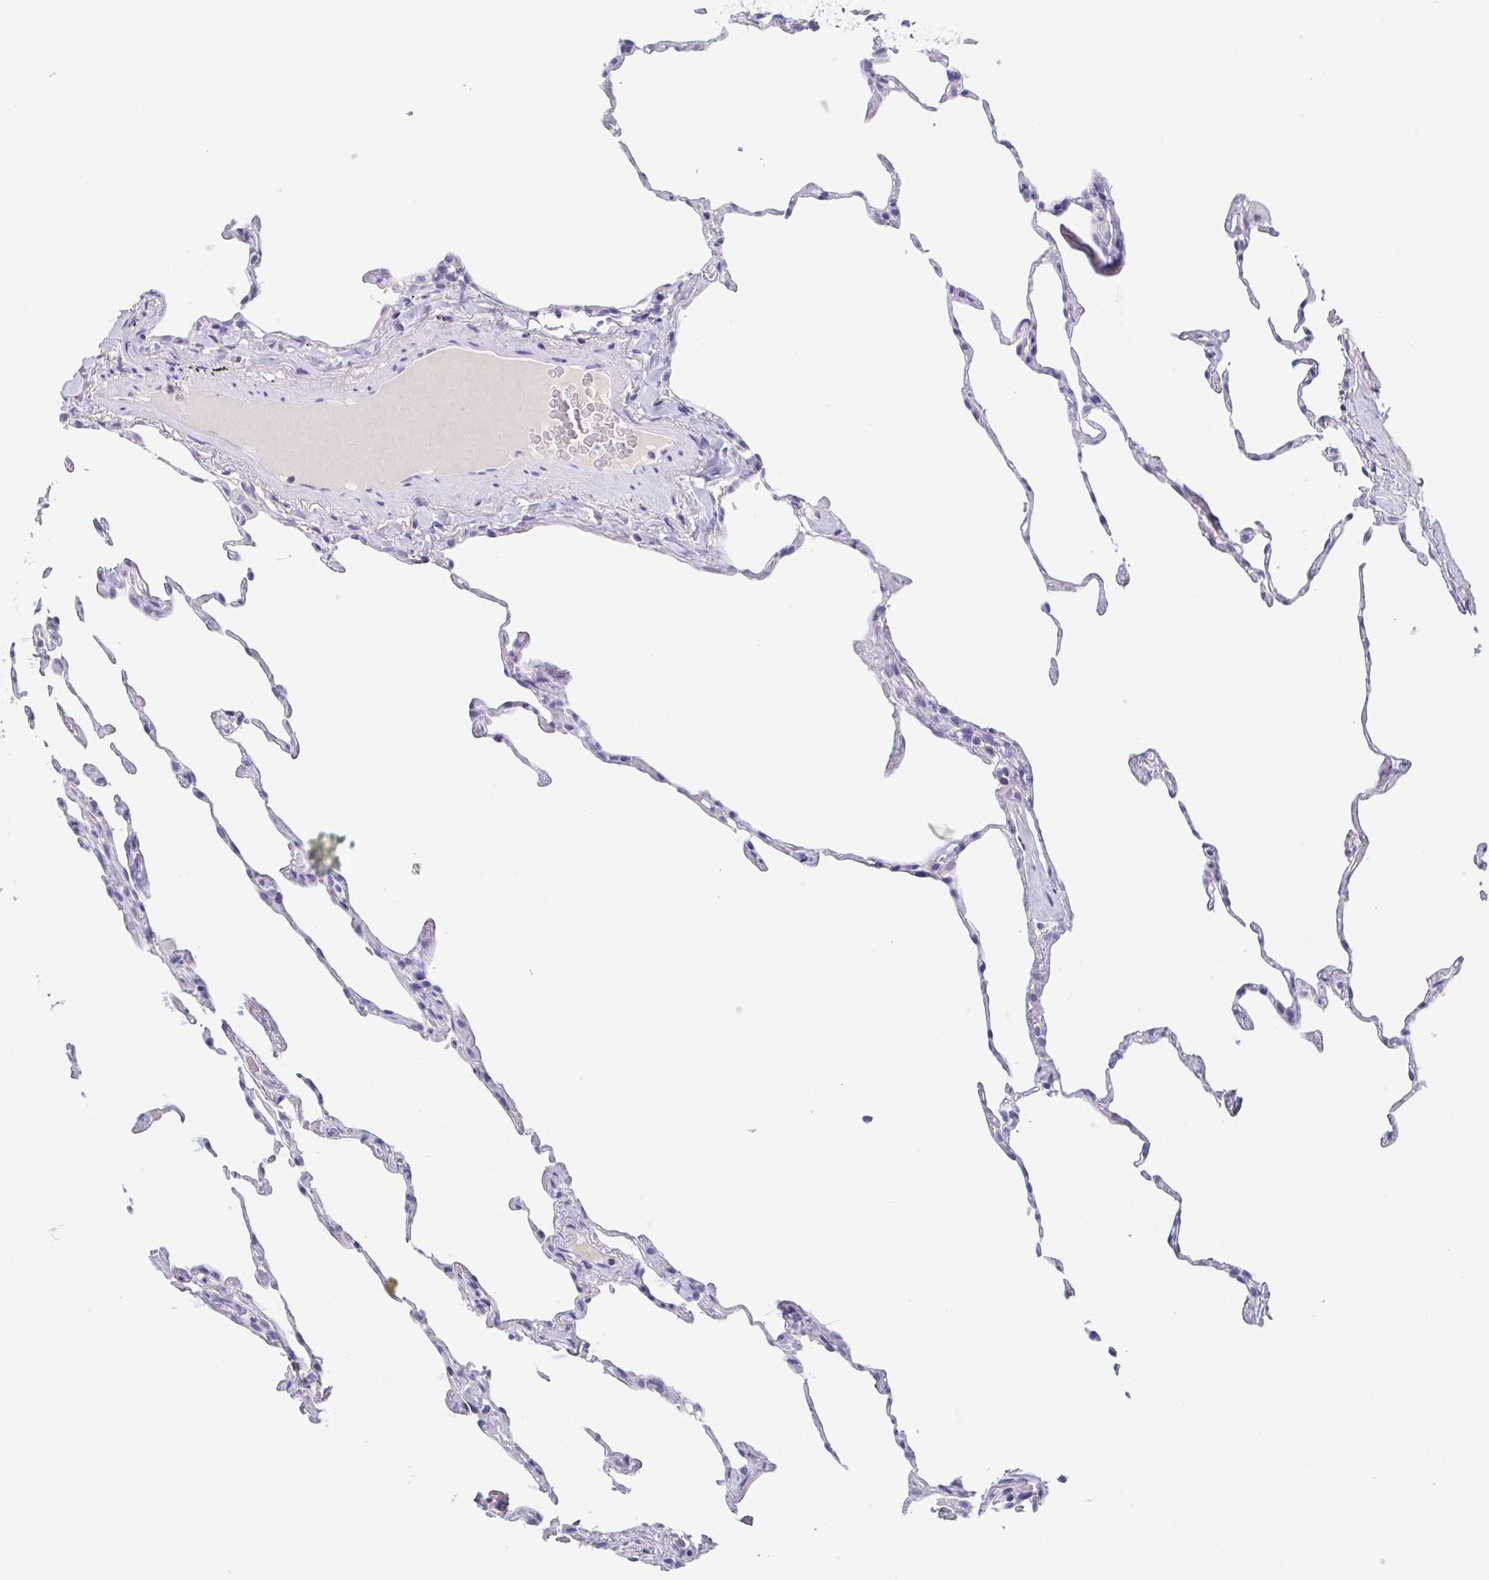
{"staining": {"intensity": "negative", "quantity": "none", "location": "none"}, "tissue": "lung", "cell_type": "Alveolar cells", "image_type": "normal", "snomed": [{"axis": "morphology", "description": "Normal tissue, NOS"}, {"axis": "topography", "description": "Lung"}], "caption": "Immunohistochemistry (IHC) of normal lung displays no positivity in alveolar cells. (Immunohistochemistry (IHC), brightfield microscopy, high magnification).", "gene": "ITLN1", "patient": {"sex": "female", "age": 57}}